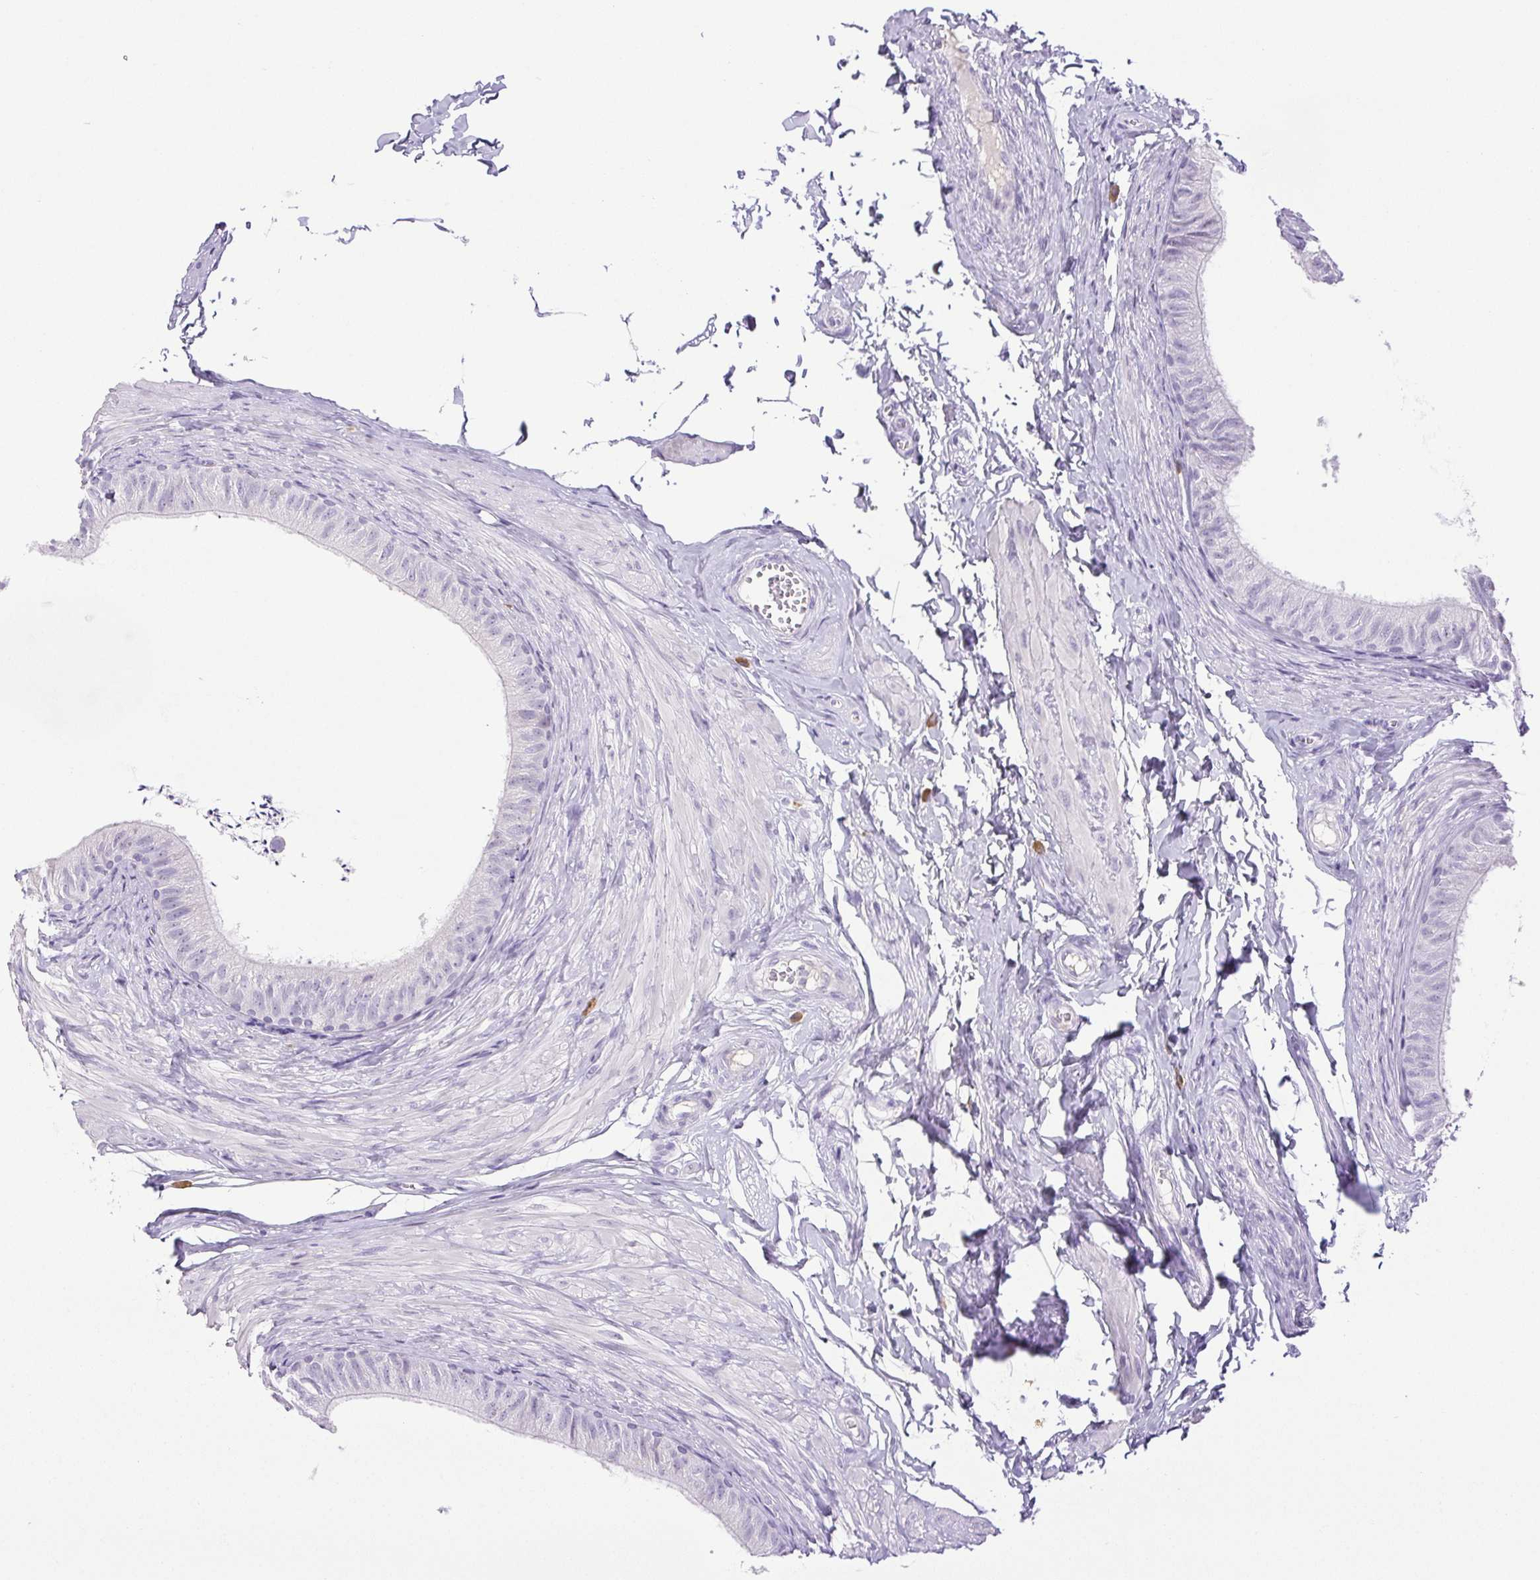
{"staining": {"intensity": "negative", "quantity": "none", "location": "none"}, "tissue": "epididymis", "cell_type": "Glandular cells", "image_type": "normal", "snomed": [{"axis": "morphology", "description": "Normal tissue, NOS"}, {"axis": "topography", "description": "Epididymis, spermatic cord, NOS"}, {"axis": "topography", "description": "Epididymis"}, {"axis": "topography", "description": "Peripheral nerve tissue"}], "caption": "Immunohistochemical staining of benign epididymis demonstrates no significant expression in glandular cells. Nuclei are stained in blue.", "gene": "PAPPA2", "patient": {"sex": "male", "age": 29}}